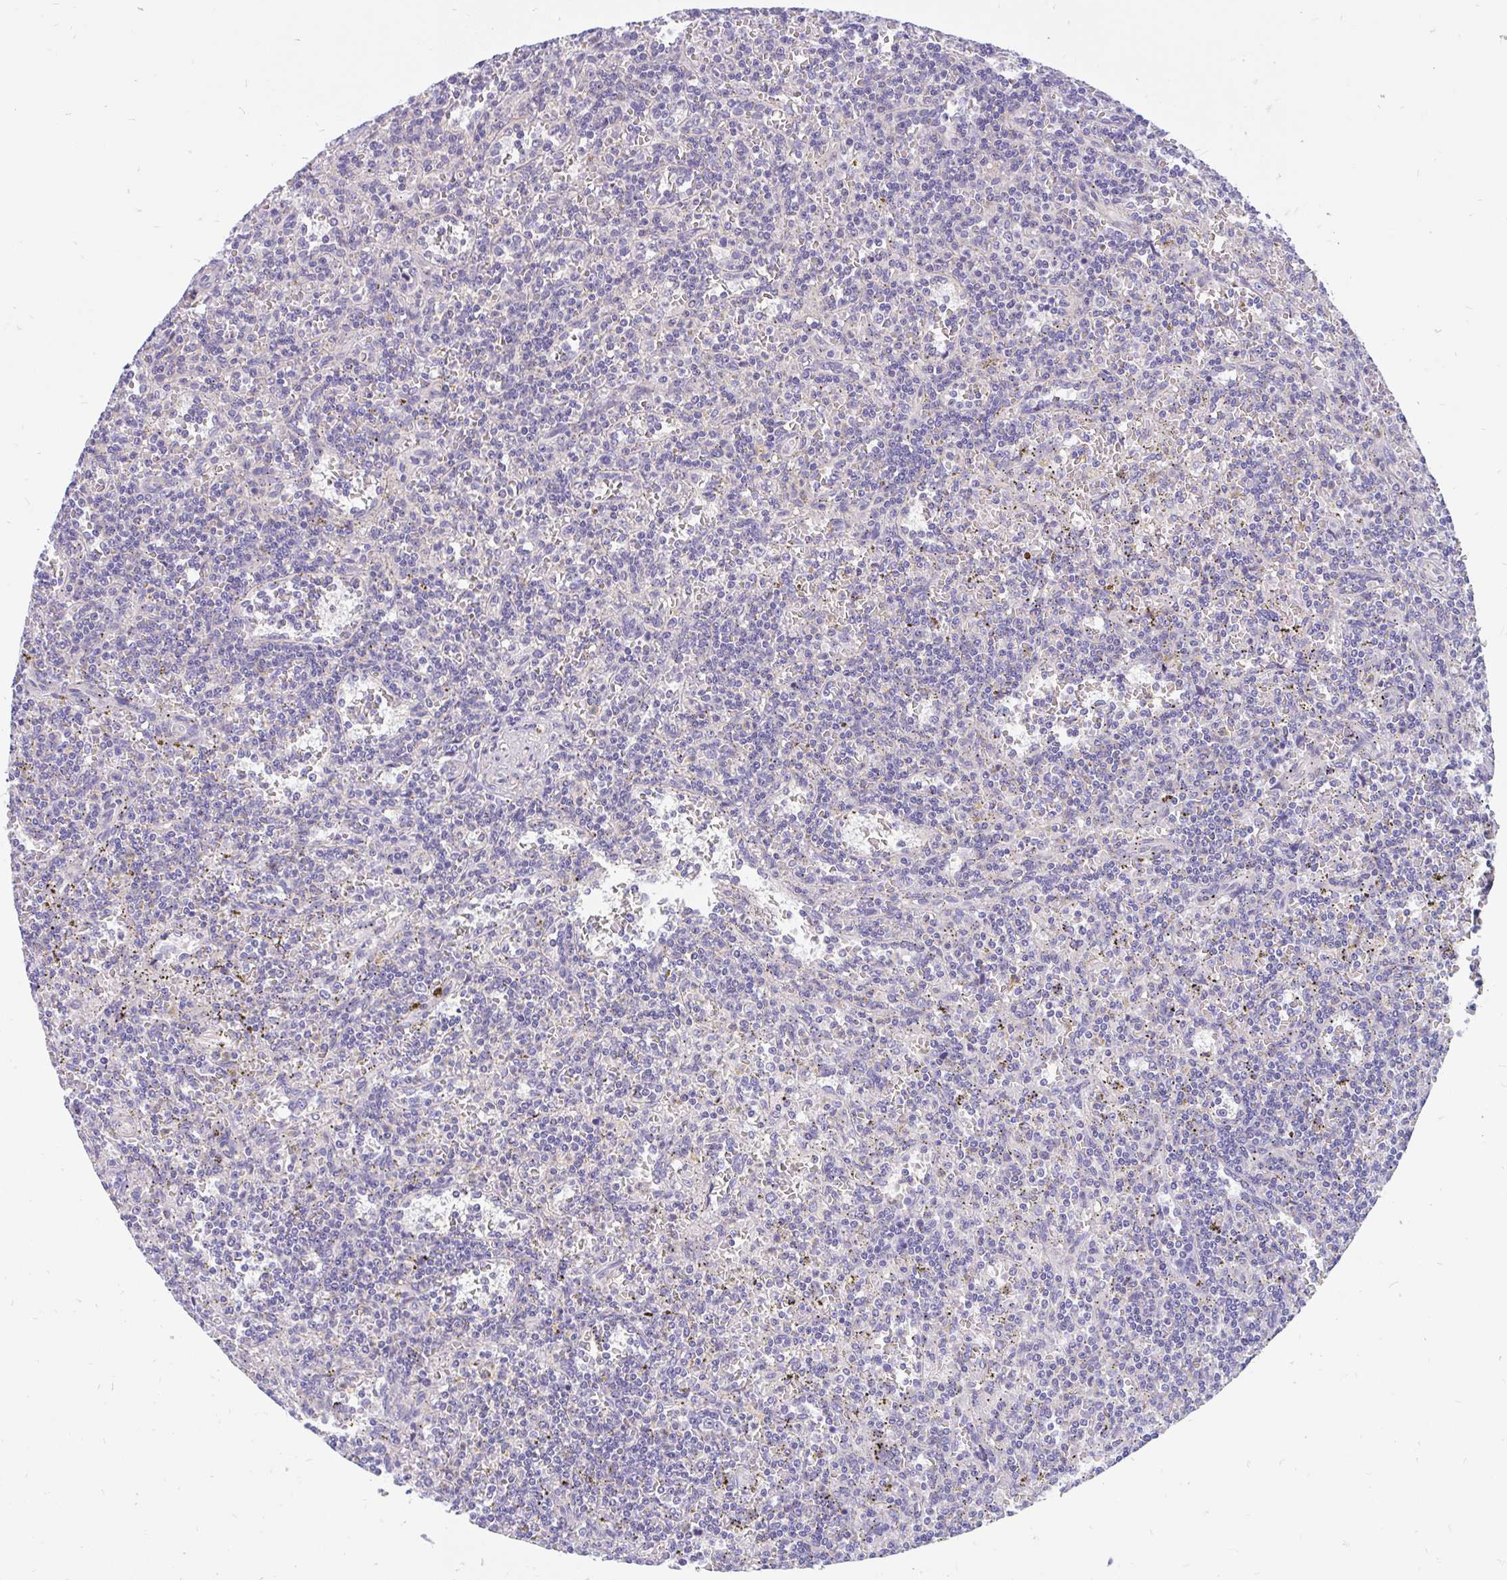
{"staining": {"intensity": "negative", "quantity": "none", "location": "none"}, "tissue": "lymphoma", "cell_type": "Tumor cells", "image_type": "cancer", "snomed": [{"axis": "morphology", "description": "Malignant lymphoma, non-Hodgkin's type, Low grade"}, {"axis": "topography", "description": "Spleen"}], "caption": "Immunohistochemistry image of human lymphoma stained for a protein (brown), which exhibits no expression in tumor cells. (Immunohistochemistry (ihc), brightfield microscopy, high magnification).", "gene": "LRRC26", "patient": {"sex": "male", "age": 73}}